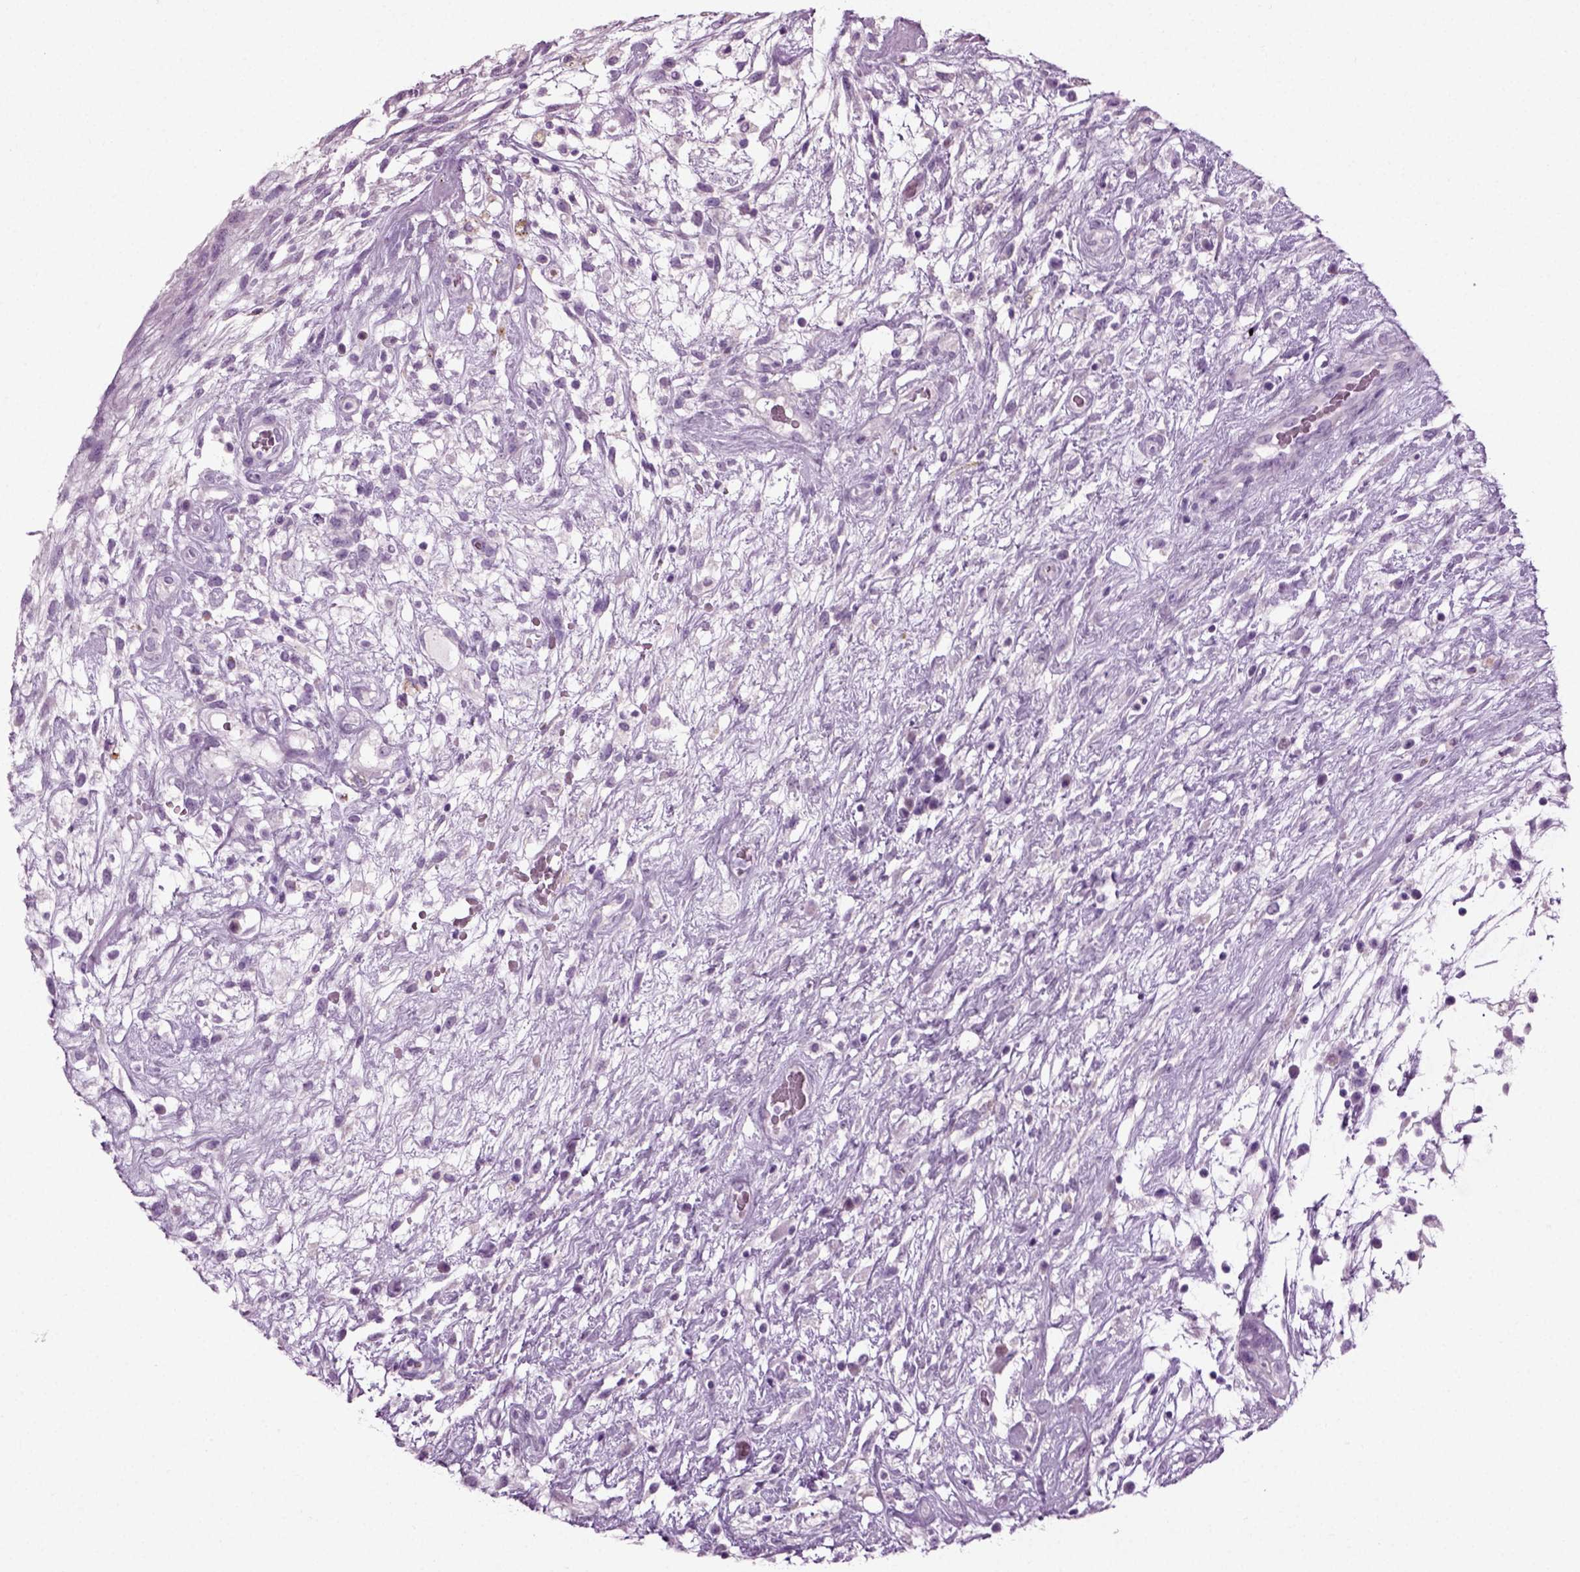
{"staining": {"intensity": "negative", "quantity": "none", "location": "none"}, "tissue": "testis cancer", "cell_type": "Tumor cells", "image_type": "cancer", "snomed": [{"axis": "morphology", "description": "Normal tissue, NOS"}, {"axis": "morphology", "description": "Carcinoma, Embryonal, NOS"}, {"axis": "topography", "description": "Testis"}], "caption": "This is an immunohistochemistry histopathology image of testis cancer (embryonal carcinoma). There is no staining in tumor cells.", "gene": "PRLH", "patient": {"sex": "male", "age": 32}}